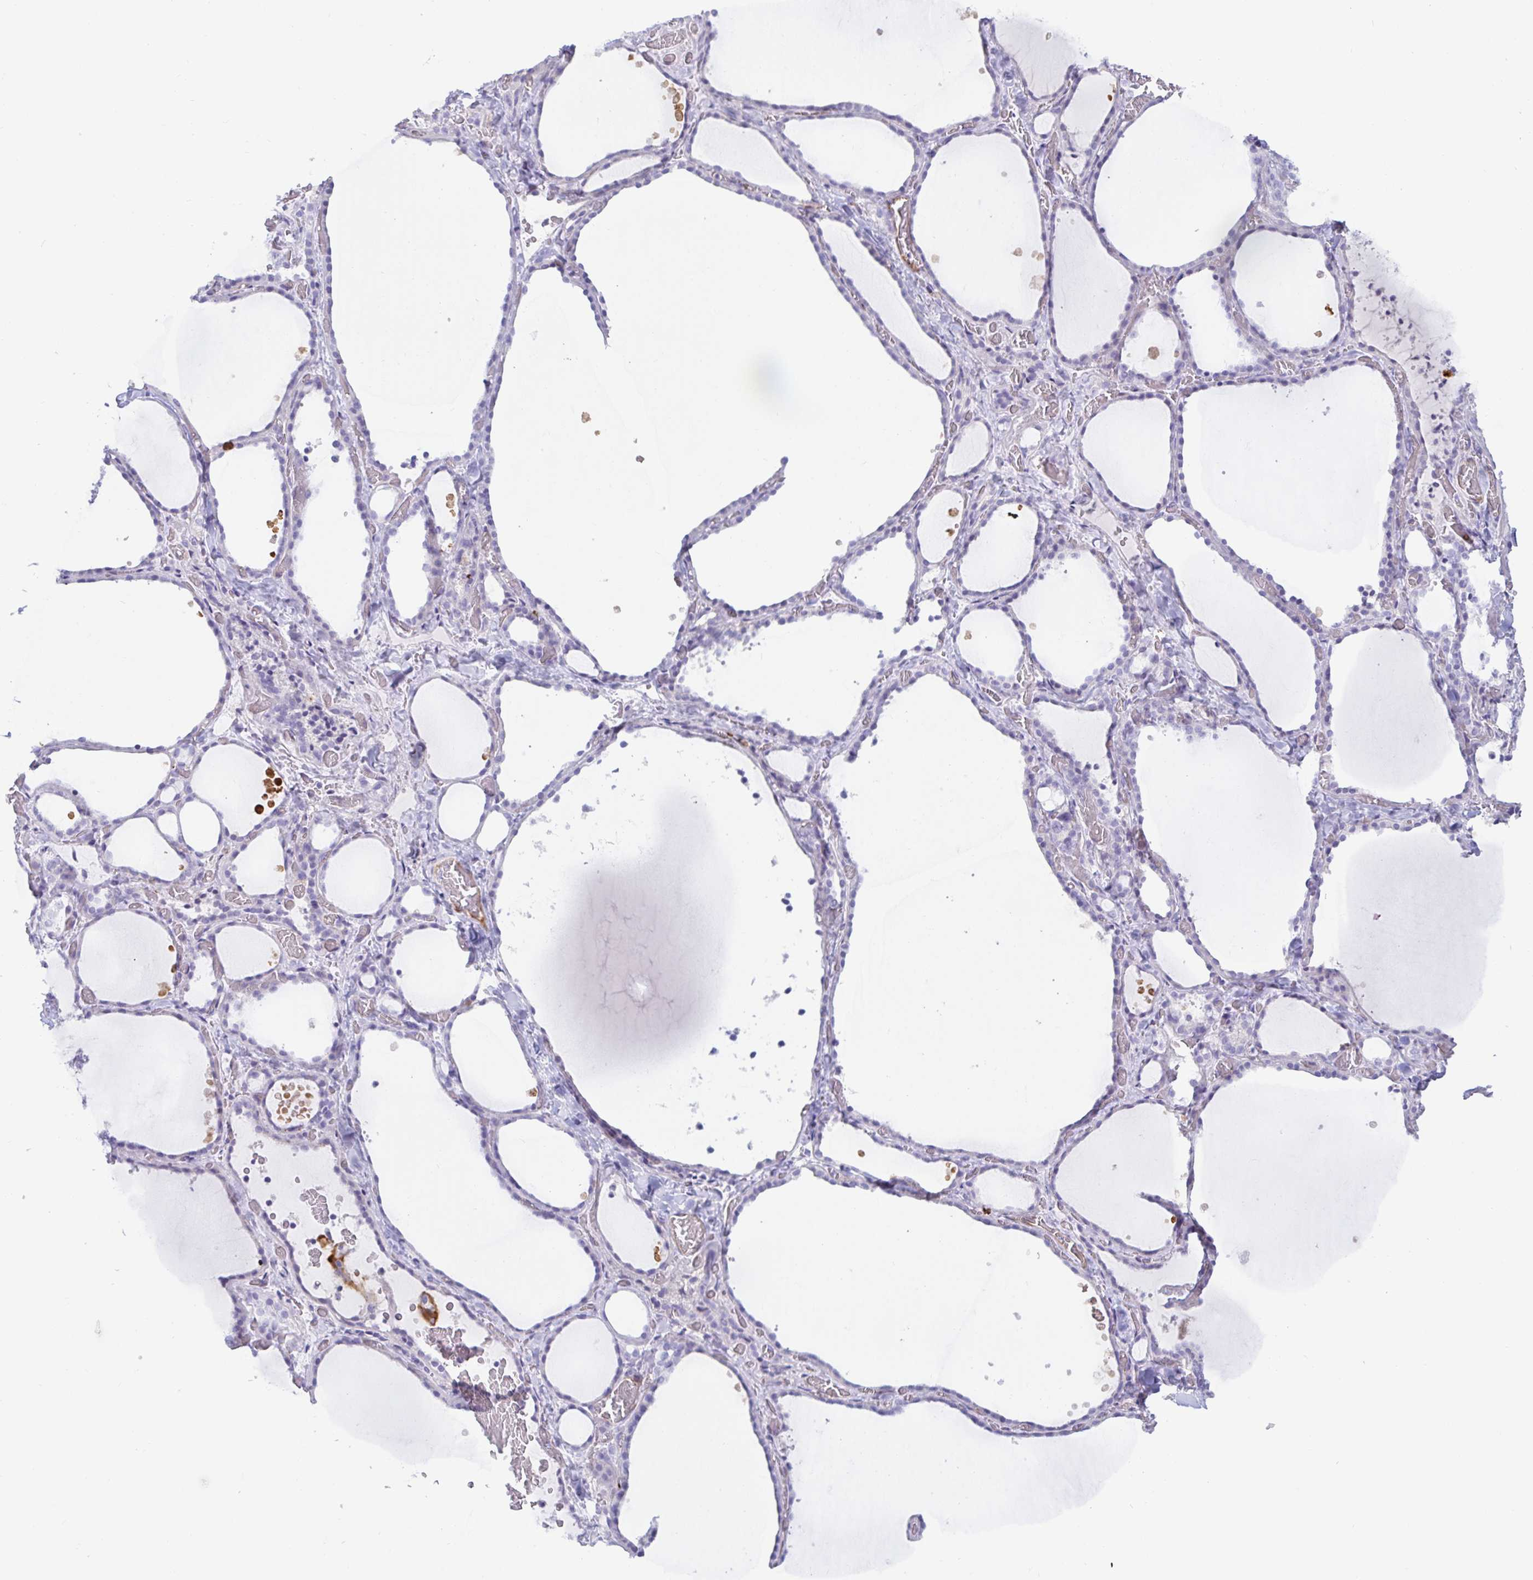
{"staining": {"intensity": "negative", "quantity": "none", "location": "none"}, "tissue": "thyroid gland", "cell_type": "Glandular cells", "image_type": "normal", "snomed": [{"axis": "morphology", "description": "Normal tissue, NOS"}, {"axis": "topography", "description": "Thyroid gland"}], "caption": "The immunohistochemistry (IHC) photomicrograph has no significant expression in glandular cells of thyroid gland.", "gene": "SPAG4", "patient": {"sex": "female", "age": 36}}